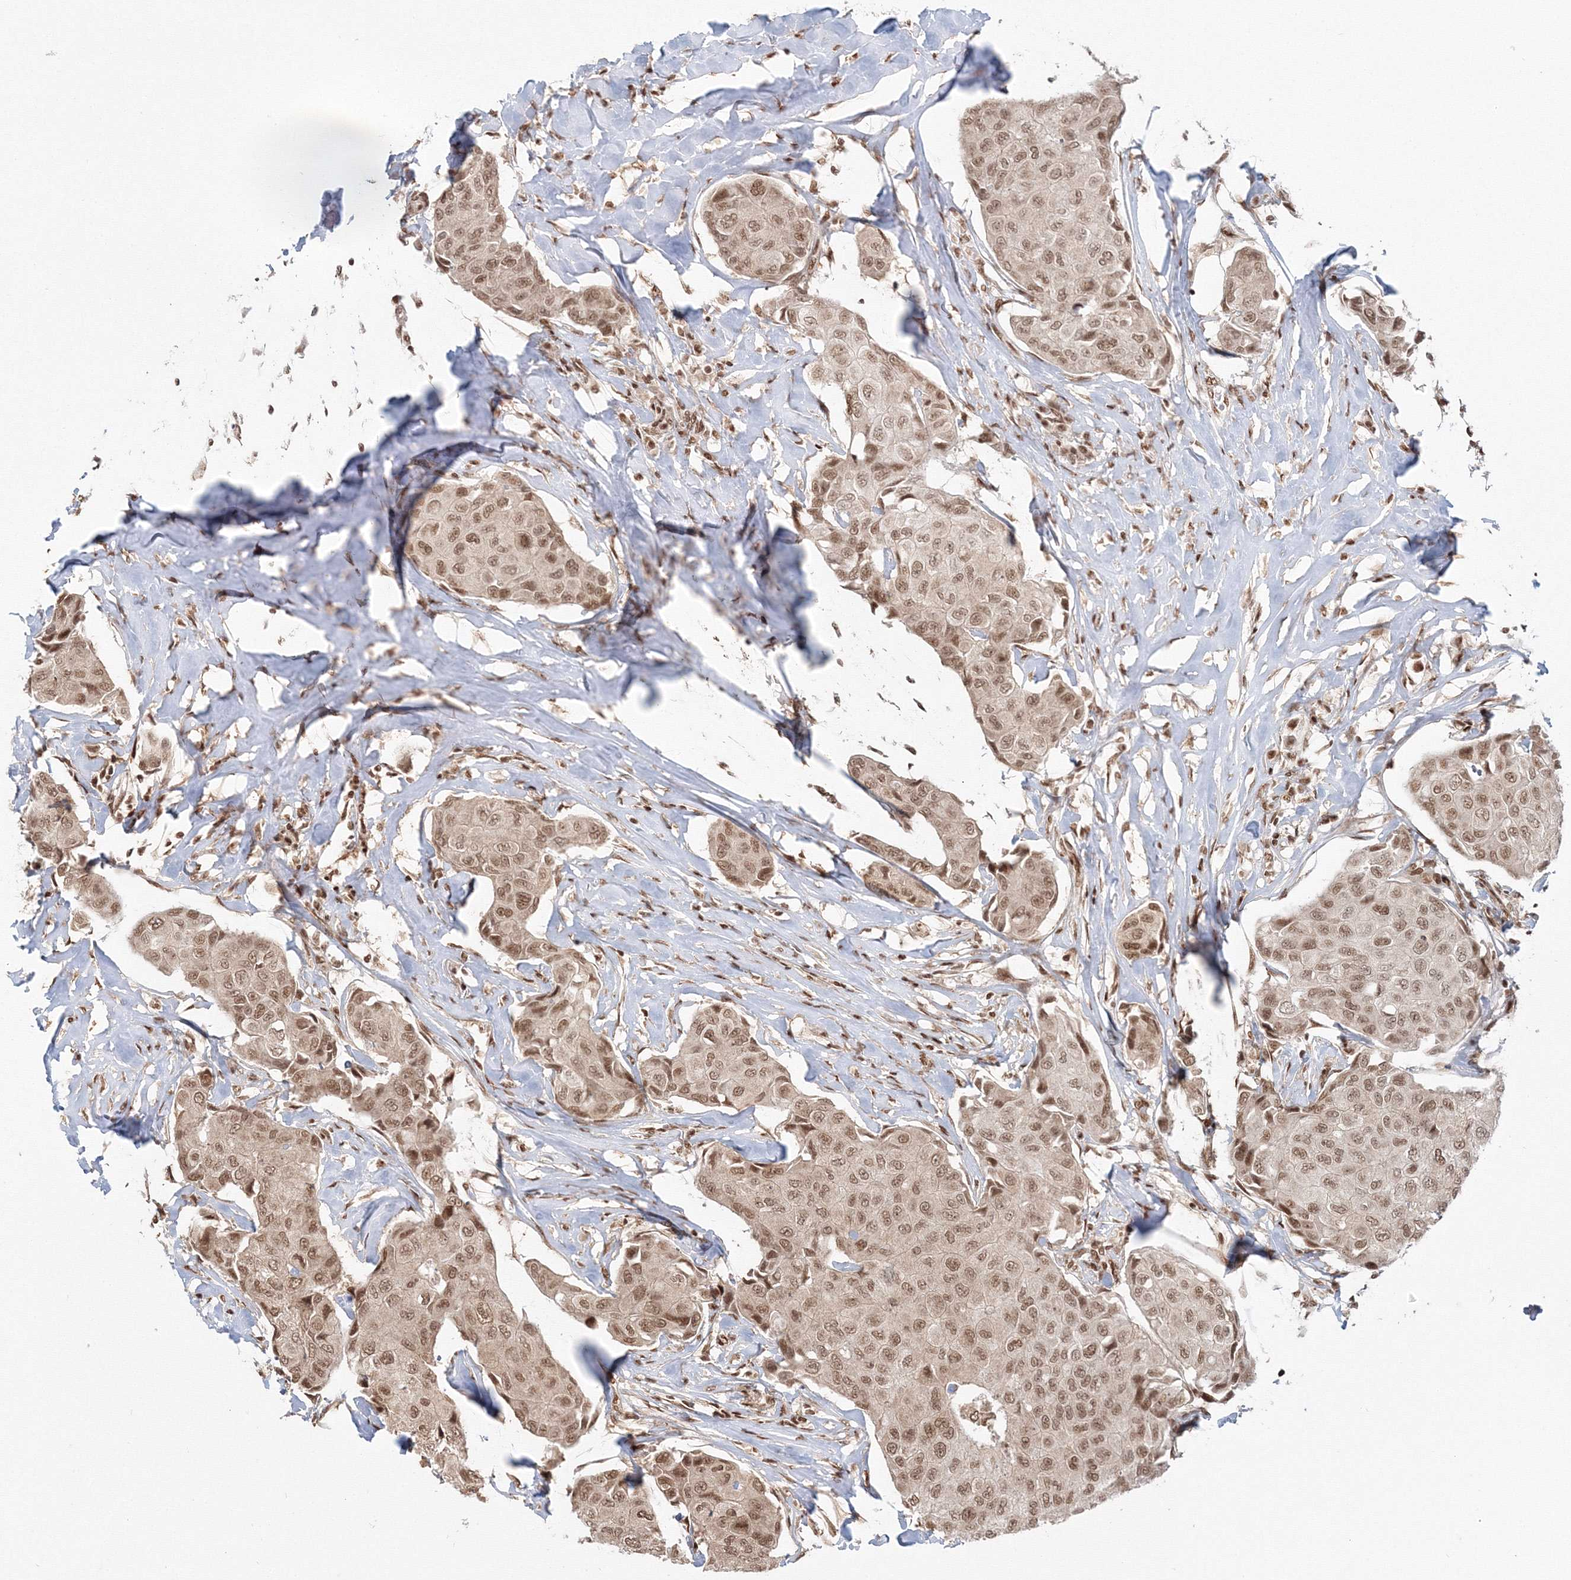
{"staining": {"intensity": "moderate", "quantity": ">75%", "location": "nuclear"}, "tissue": "breast cancer", "cell_type": "Tumor cells", "image_type": "cancer", "snomed": [{"axis": "morphology", "description": "Duct carcinoma"}, {"axis": "topography", "description": "Breast"}], "caption": "Immunohistochemistry (IHC) (DAB) staining of human breast invasive ductal carcinoma shows moderate nuclear protein expression in about >75% of tumor cells.", "gene": "KIF20A", "patient": {"sex": "female", "age": 80}}